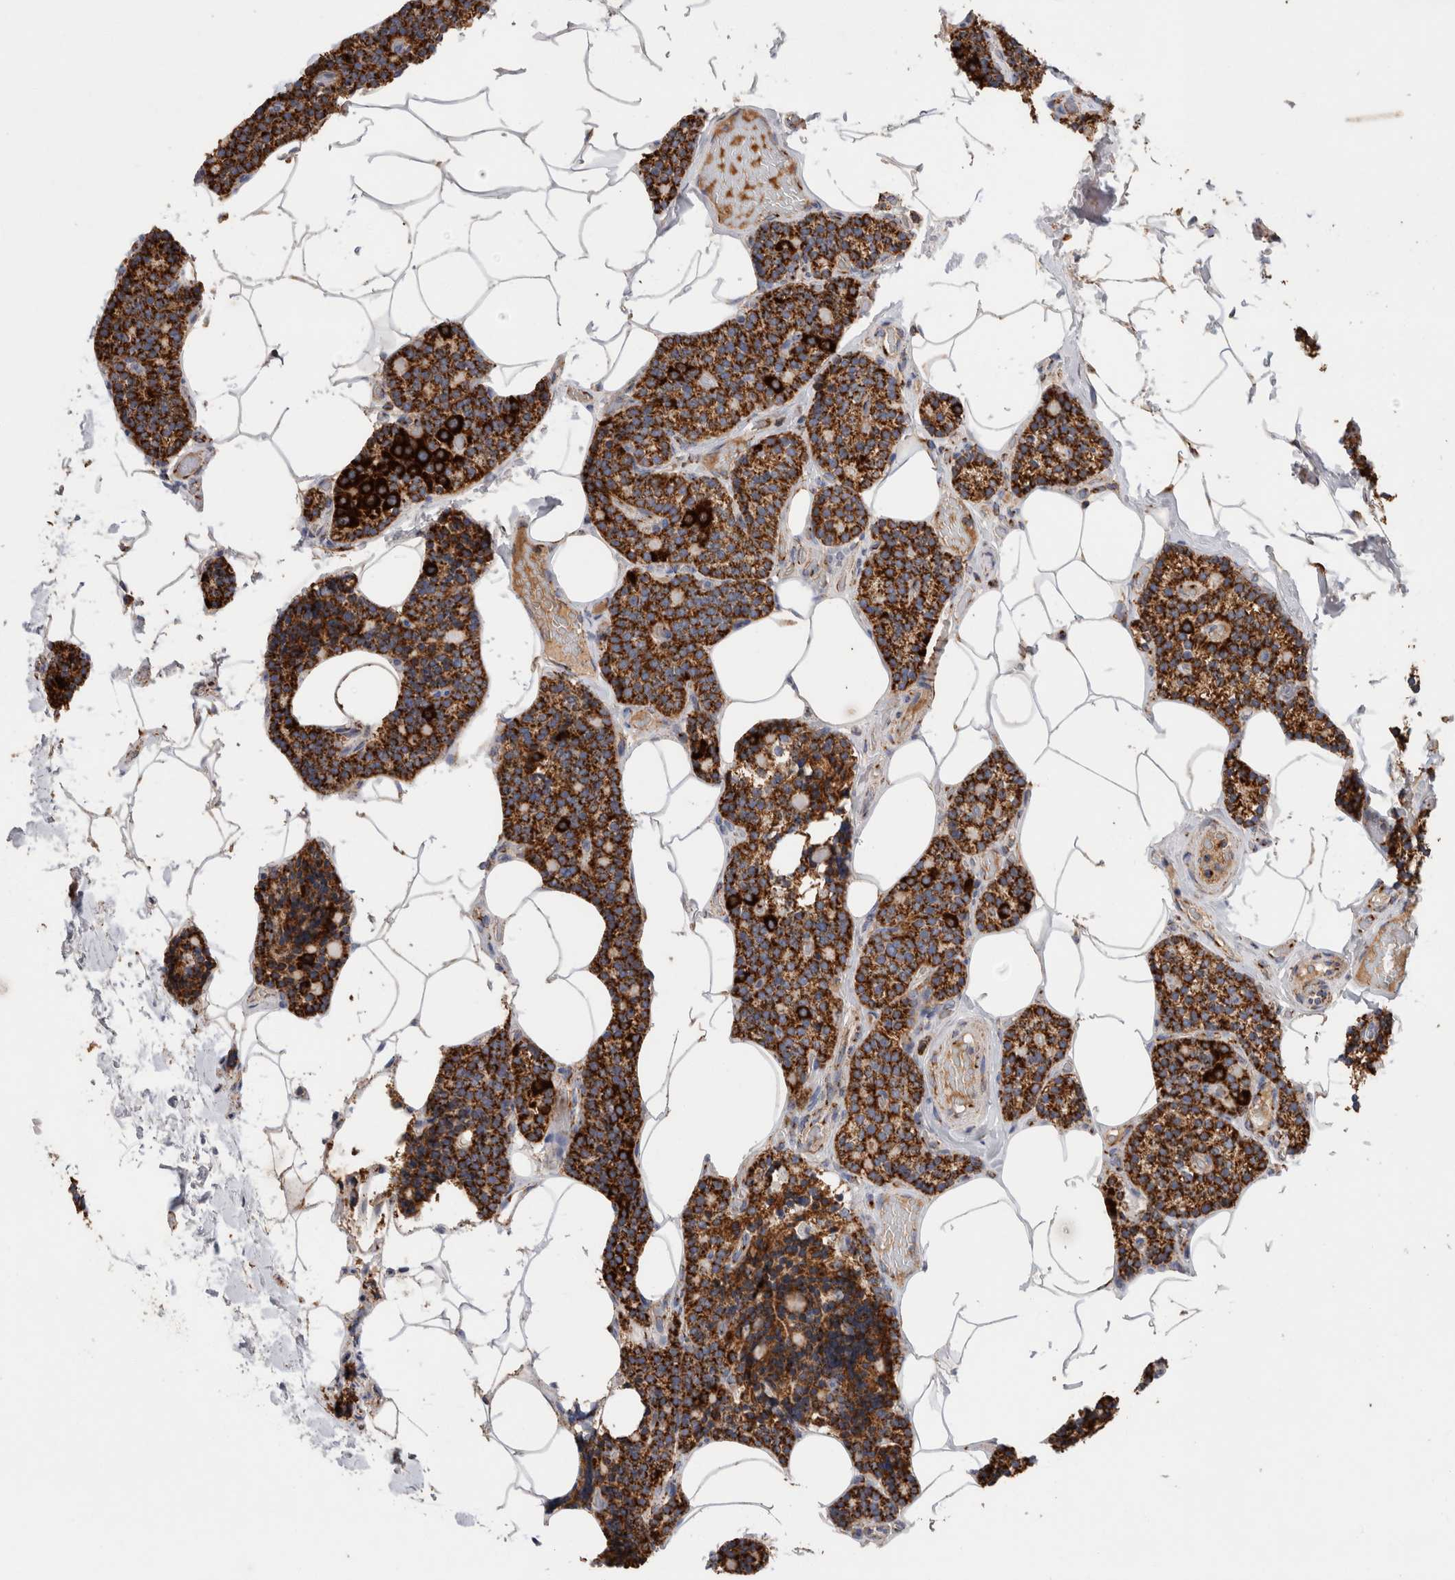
{"staining": {"intensity": "strong", "quantity": ">75%", "location": "cytoplasmic/membranous"}, "tissue": "parathyroid gland", "cell_type": "Glandular cells", "image_type": "normal", "snomed": [{"axis": "morphology", "description": "Normal tissue, NOS"}, {"axis": "topography", "description": "Parathyroid gland"}], "caption": "Parathyroid gland stained with a brown dye shows strong cytoplasmic/membranous positive expression in about >75% of glandular cells.", "gene": "IARS2", "patient": {"sex": "male", "age": 52}}